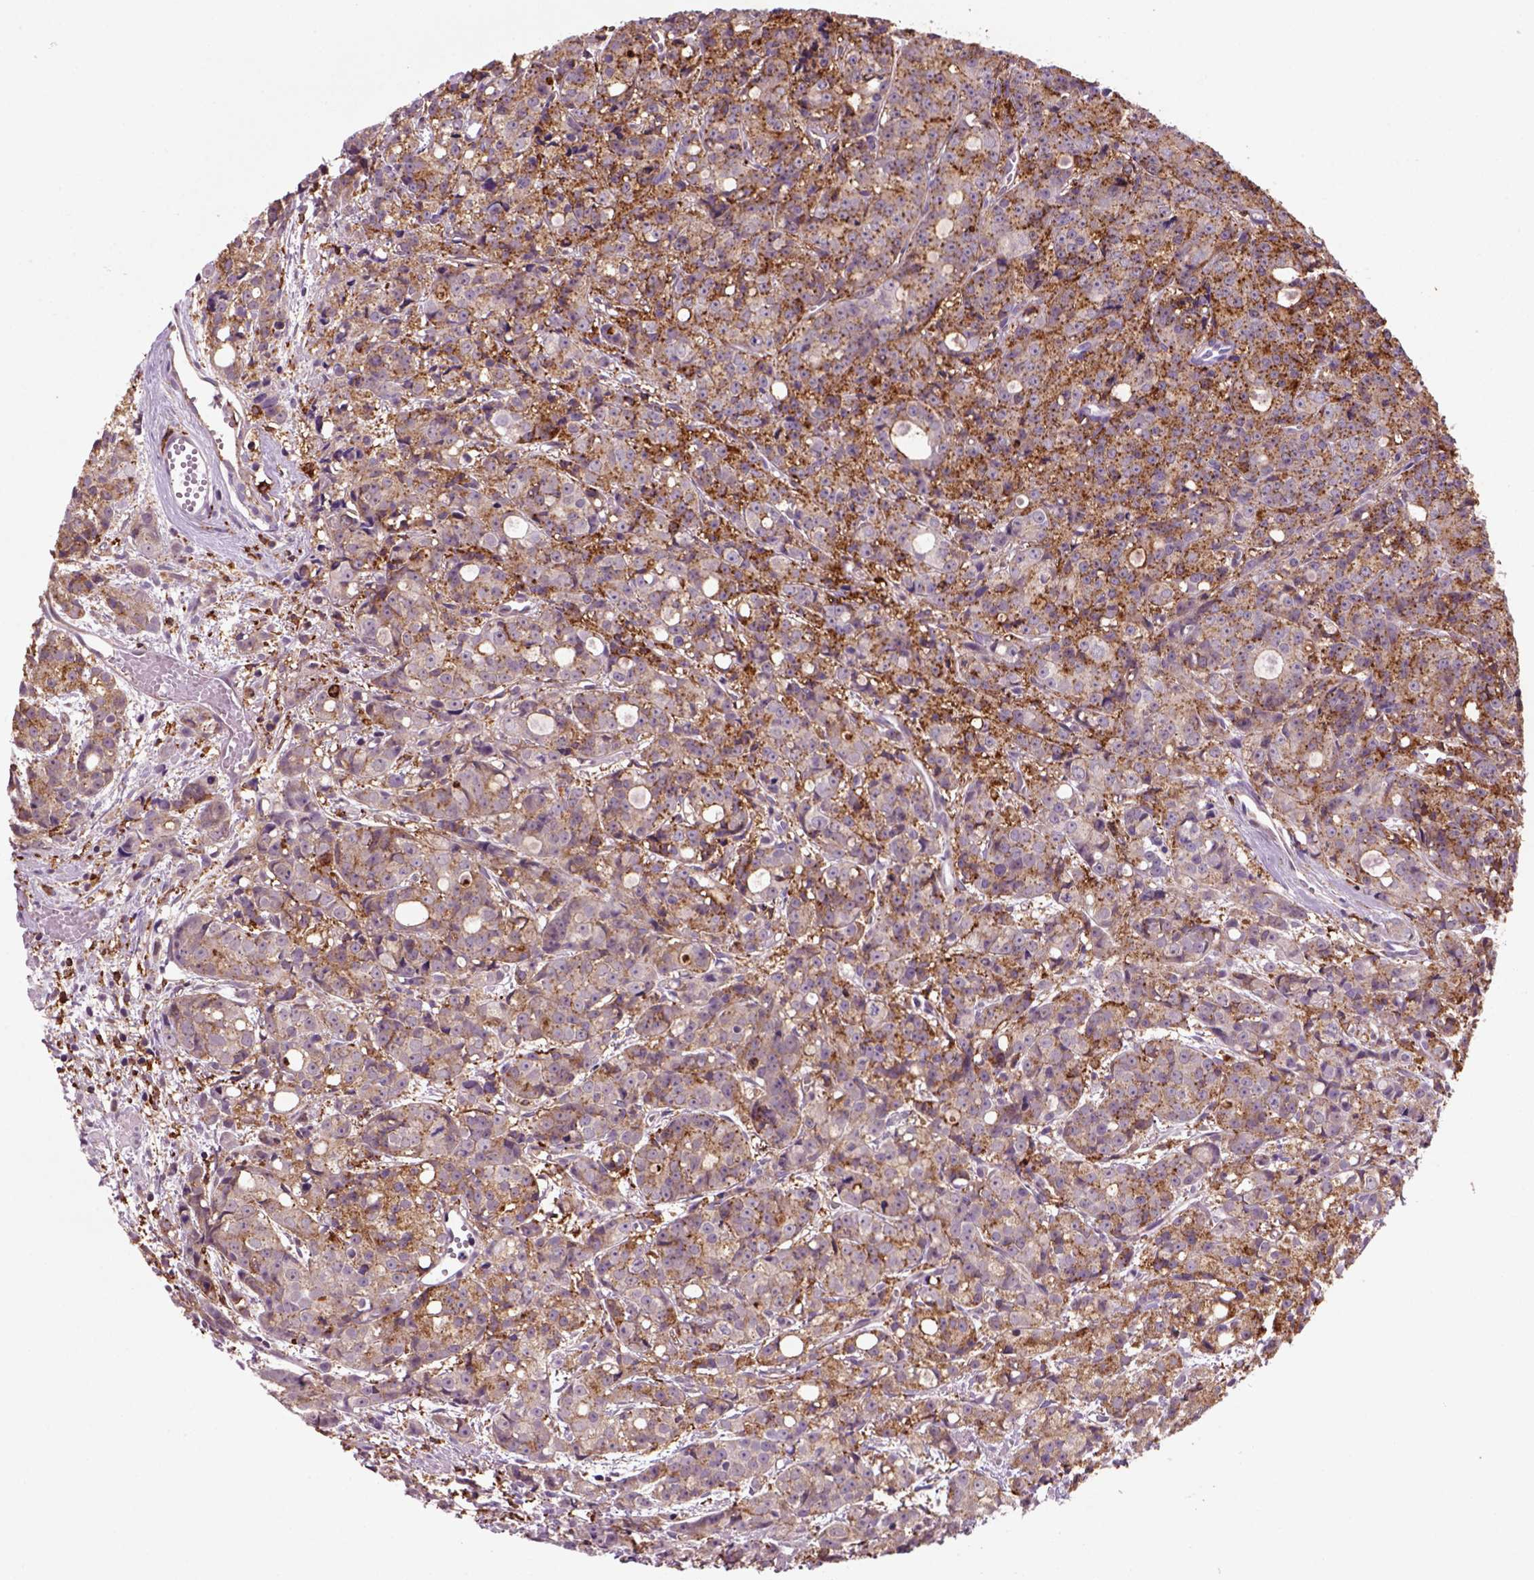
{"staining": {"intensity": "moderate", "quantity": "25%-75%", "location": "cytoplasmic/membranous"}, "tissue": "prostate cancer", "cell_type": "Tumor cells", "image_type": "cancer", "snomed": [{"axis": "morphology", "description": "Adenocarcinoma, Medium grade"}, {"axis": "topography", "description": "Prostate"}], "caption": "The image demonstrates a brown stain indicating the presence of a protein in the cytoplasmic/membranous of tumor cells in adenocarcinoma (medium-grade) (prostate).", "gene": "MARCKS", "patient": {"sex": "male", "age": 74}}